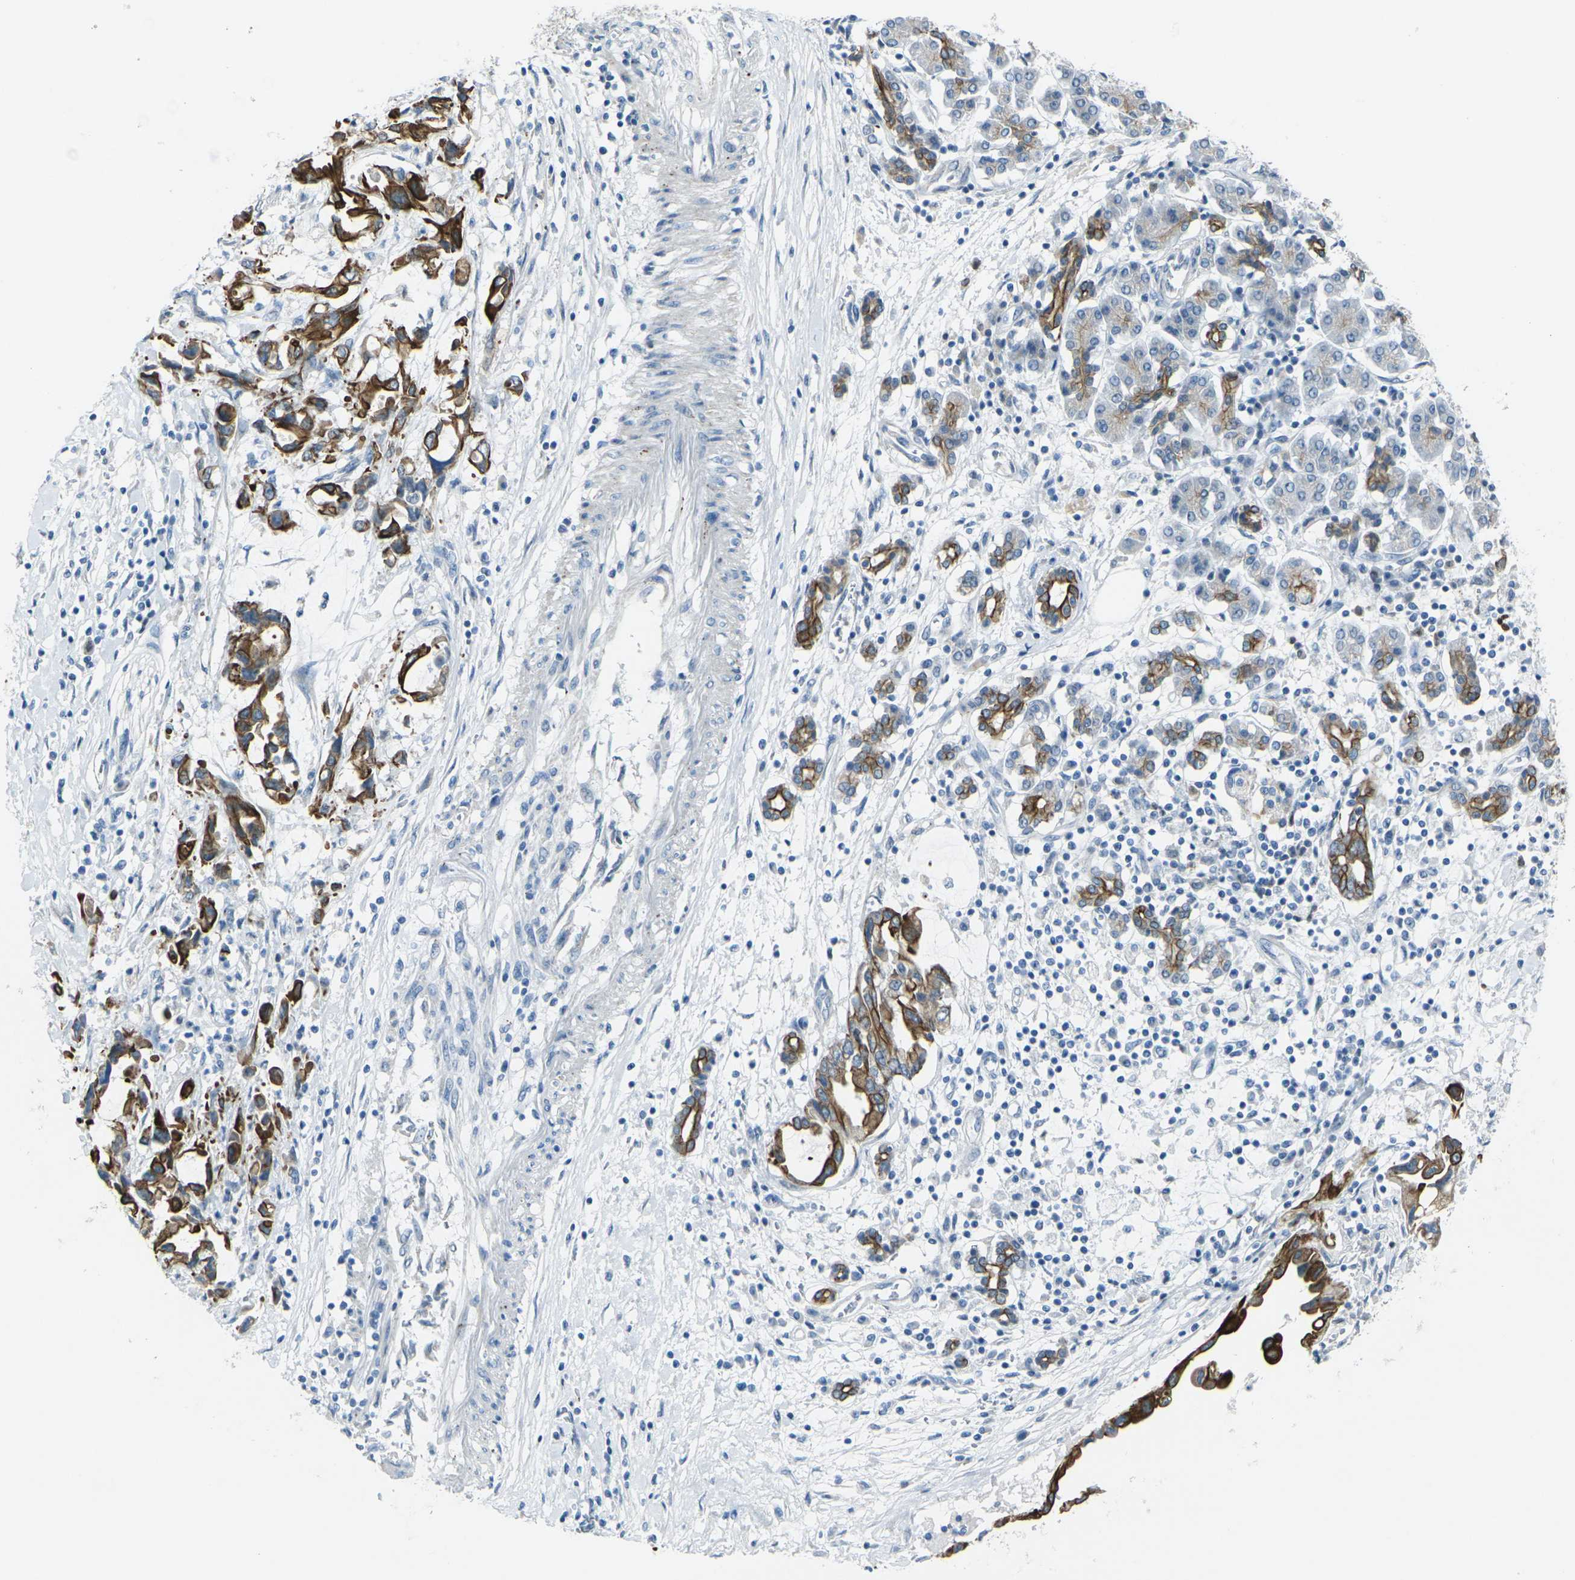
{"staining": {"intensity": "strong", "quantity": ">75%", "location": "cytoplasmic/membranous"}, "tissue": "pancreatic cancer", "cell_type": "Tumor cells", "image_type": "cancer", "snomed": [{"axis": "morphology", "description": "Adenocarcinoma, NOS"}, {"axis": "topography", "description": "Pancreas"}], "caption": "A photomicrograph of human pancreatic adenocarcinoma stained for a protein demonstrates strong cytoplasmic/membranous brown staining in tumor cells. The protein of interest is shown in brown color, while the nuclei are stained blue.", "gene": "ANKRD46", "patient": {"sex": "female", "age": 57}}